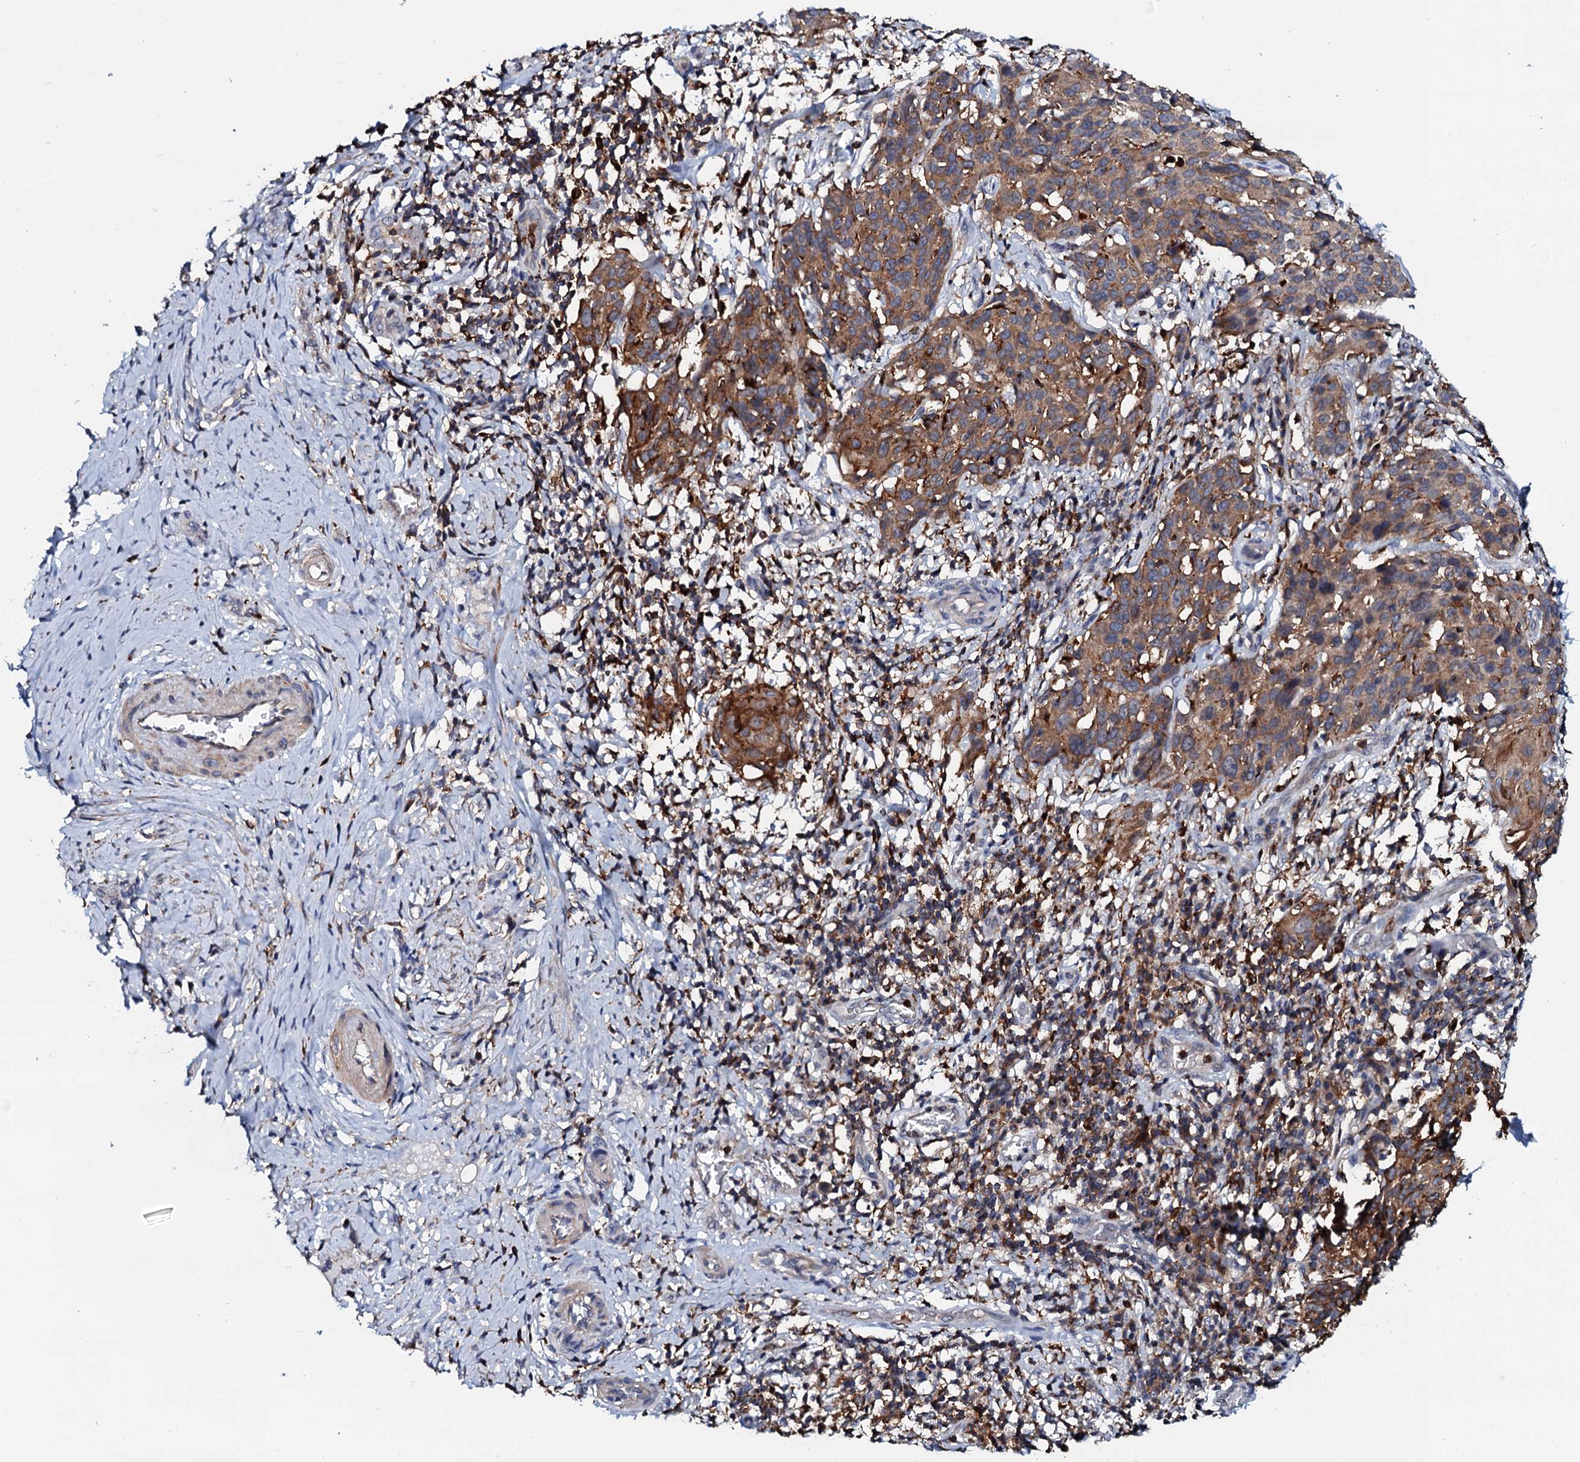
{"staining": {"intensity": "moderate", "quantity": ">75%", "location": "cytoplasmic/membranous"}, "tissue": "cervical cancer", "cell_type": "Tumor cells", "image_type": "cancer", "snomed": [{"axis": "morphology", "description": "Squamous cell carcinoma, NOS"}, {"axis": "topography", "description": "Cervix"}], "caption": "An image showing moderate cytoplasmic/membranous positivity in about >75% of tumor cells in cervical cancer (squamous cell carcinoma), as visualized by brown immunohistochemical staining.", "gene": "VAMP8", "patient": {"sex": "female", "age": 50}}